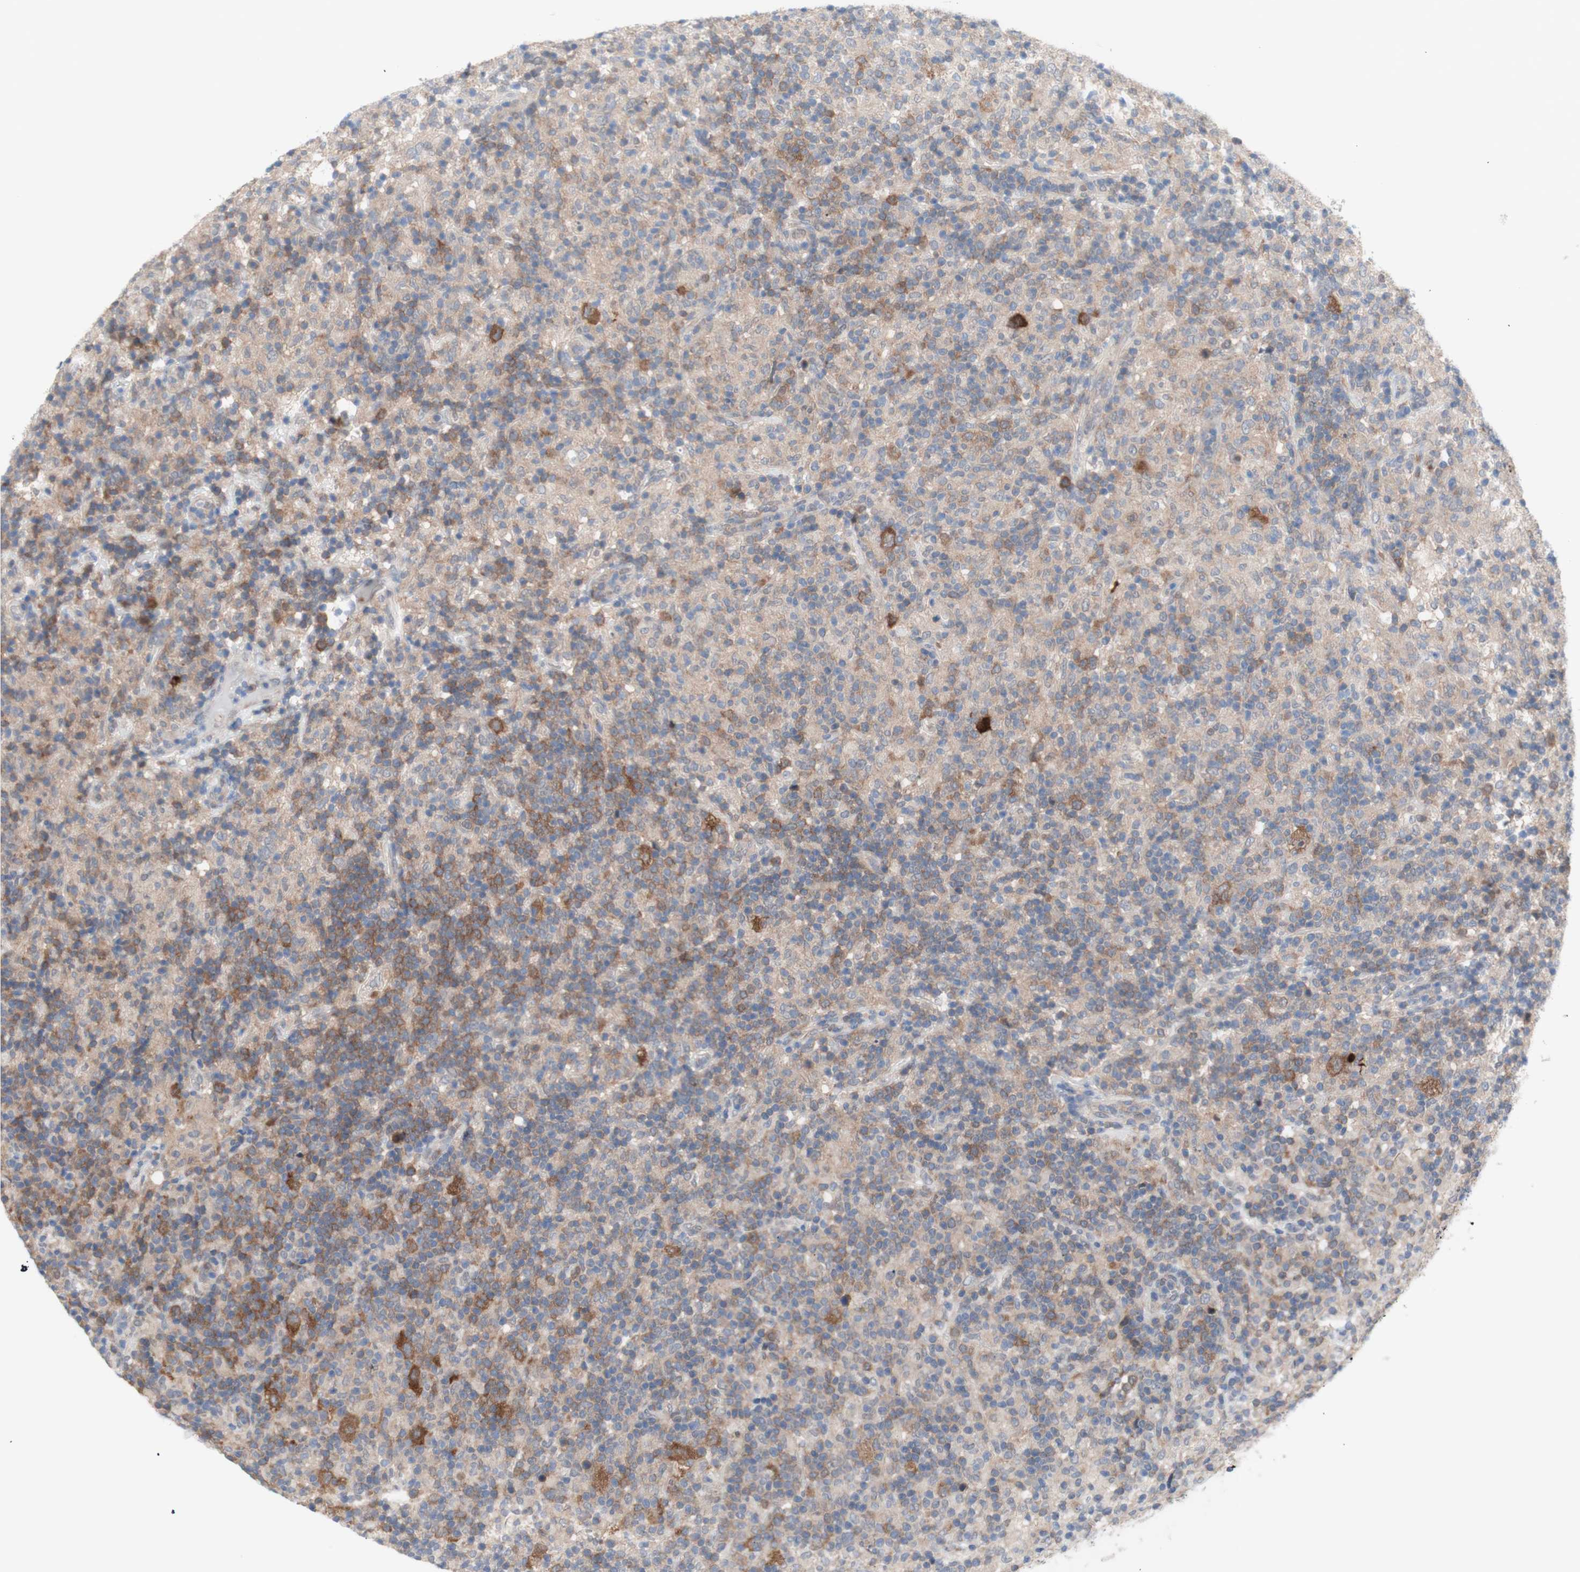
{"staining": {"intensity": "moderate", "quantity": ">75%", "location": "cytoplasmic/membranous"}, "tissue": "lymphoma", "cell_type": "Tumor cells", "image_type": "cancer", "snomed": [{"axis": "morphology", "description": "Hodgkin's disease, NOS"}, {"axis": "topography", "description": "Lymph node"}], "caption": "Lymphoma stained for a protein (brown) shows moderate cytoplasmic/membranous positive staining in approximately >75% of tumor cells.", "gene": "PRMT5", "patient": {"sex": "male", "age": 70}}